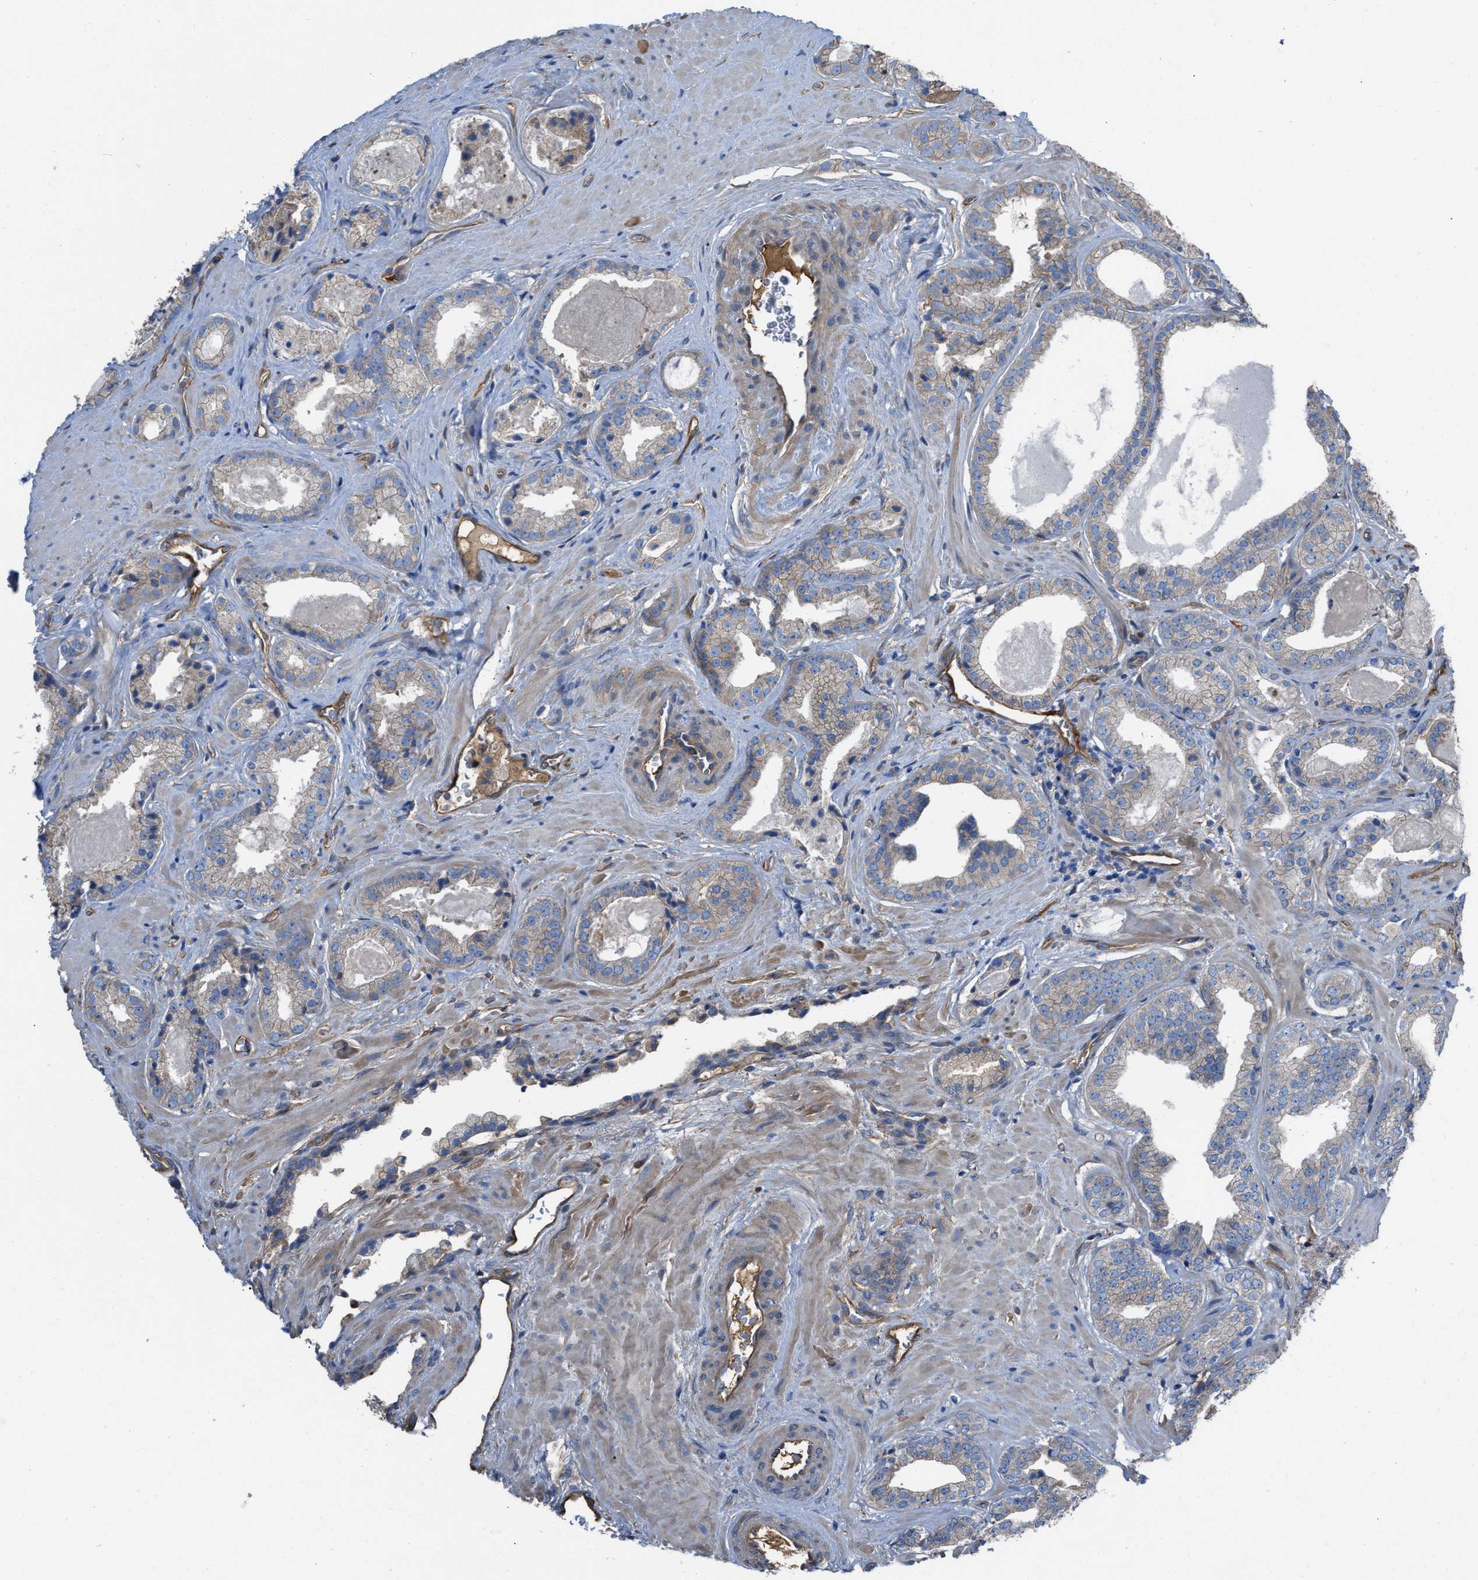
{"staining": {"intensity": "weak", "quantity": "<25%", "location": "cytoplasmic/membranous"}, "tissue": "prostate cancer", "cell_type": "Tumor cells", "image_type": "cancer", "snomed": [{"axis": "morphology", "description": "Adenocarcinoma, Low grade"}, {"axis": "topography", "description": "Prostate"}], "caption": "An image of human low-grade adenocarcinoma (prostate) is negative for staining in tumor cells.", "gene": "TRIOBP", "patient": {"sex": "male", "age": 71}}